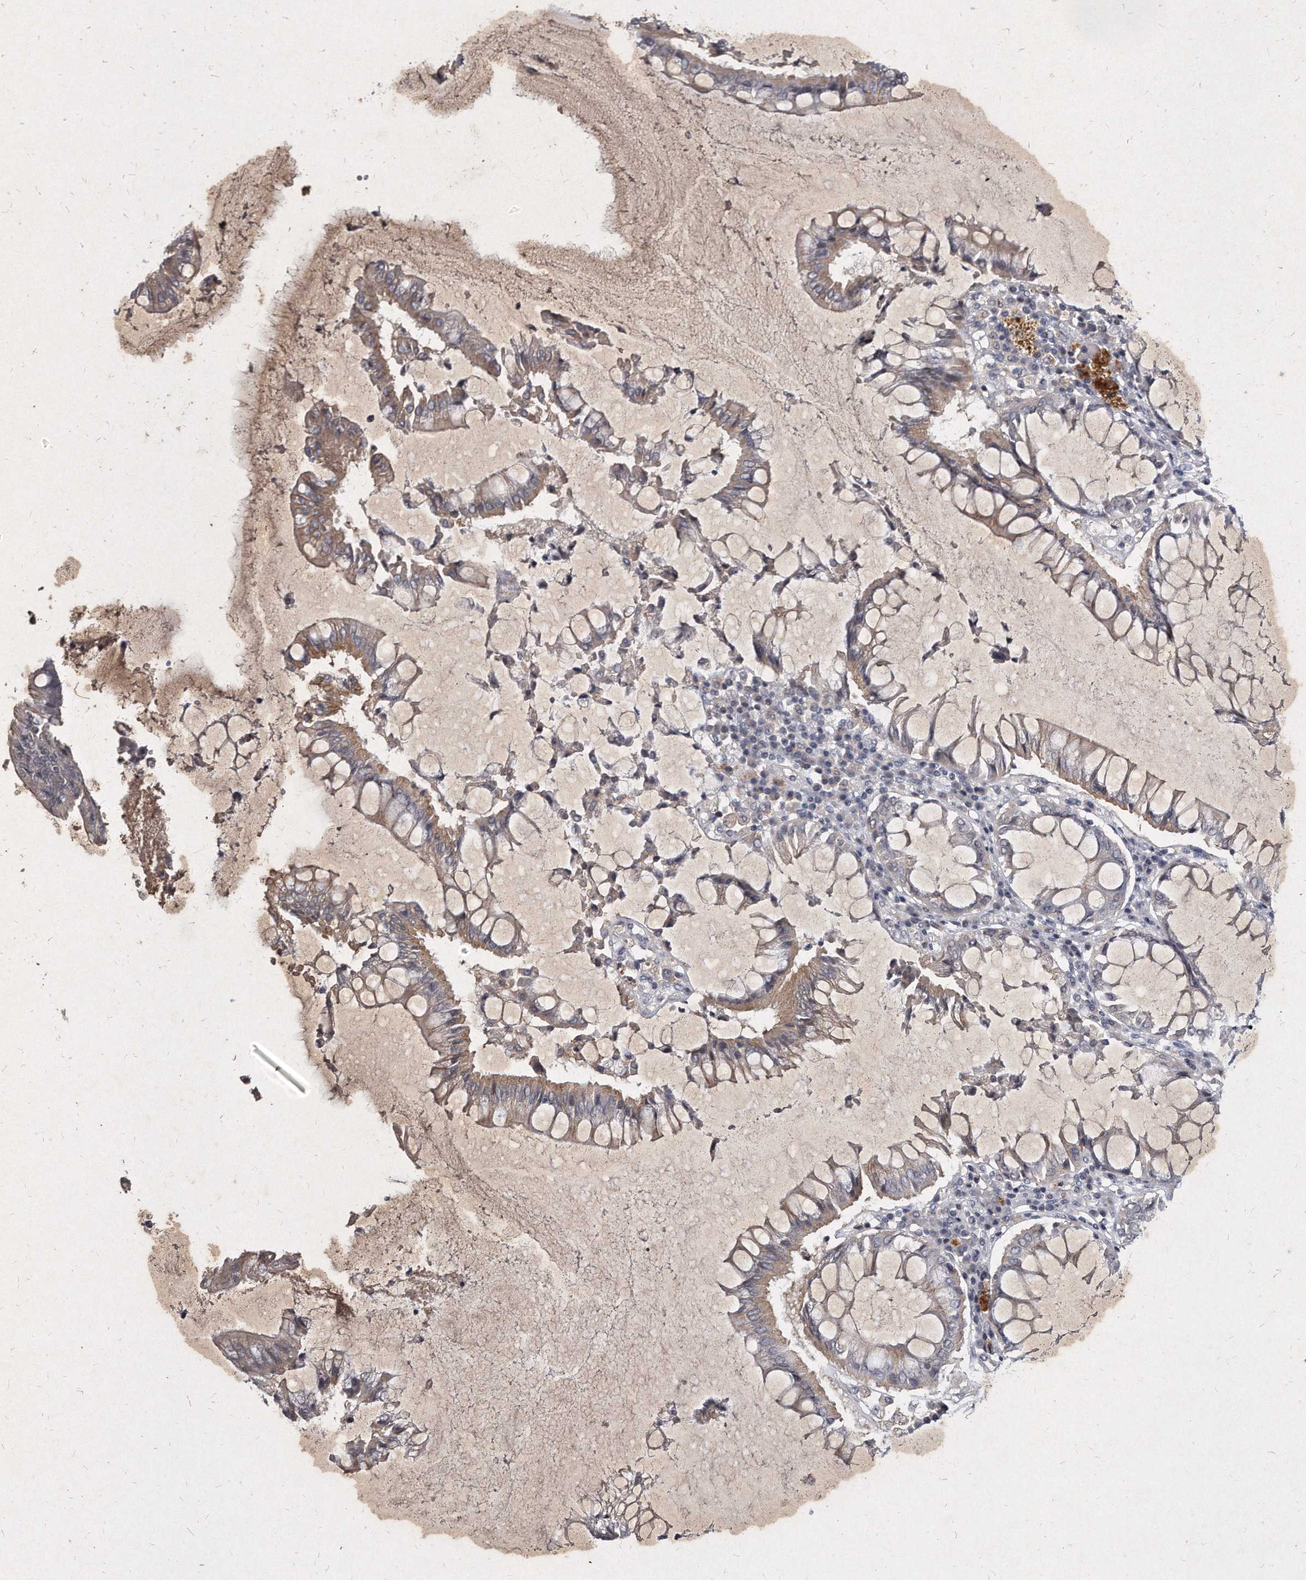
{"staining": {"intensity": "weak", "quantity": ">75%", "location": "cytoplasmic/membranous"}, "tissue": "colorectal cancer", "cell_type": "Tumor cells", "image_type": "cancer", "snomed": [{"axis": "morphology", "description": "Adenocarcinoma, NOS"}, {"axis": "topography", "description": "Rectum"}], "caption": "Colorectal adenocarcinoma stained with a protein marker reveals weak staining in tumor cells.", "gene": "KLHDC3", "patient": {"sex": "male", "age": 84}}